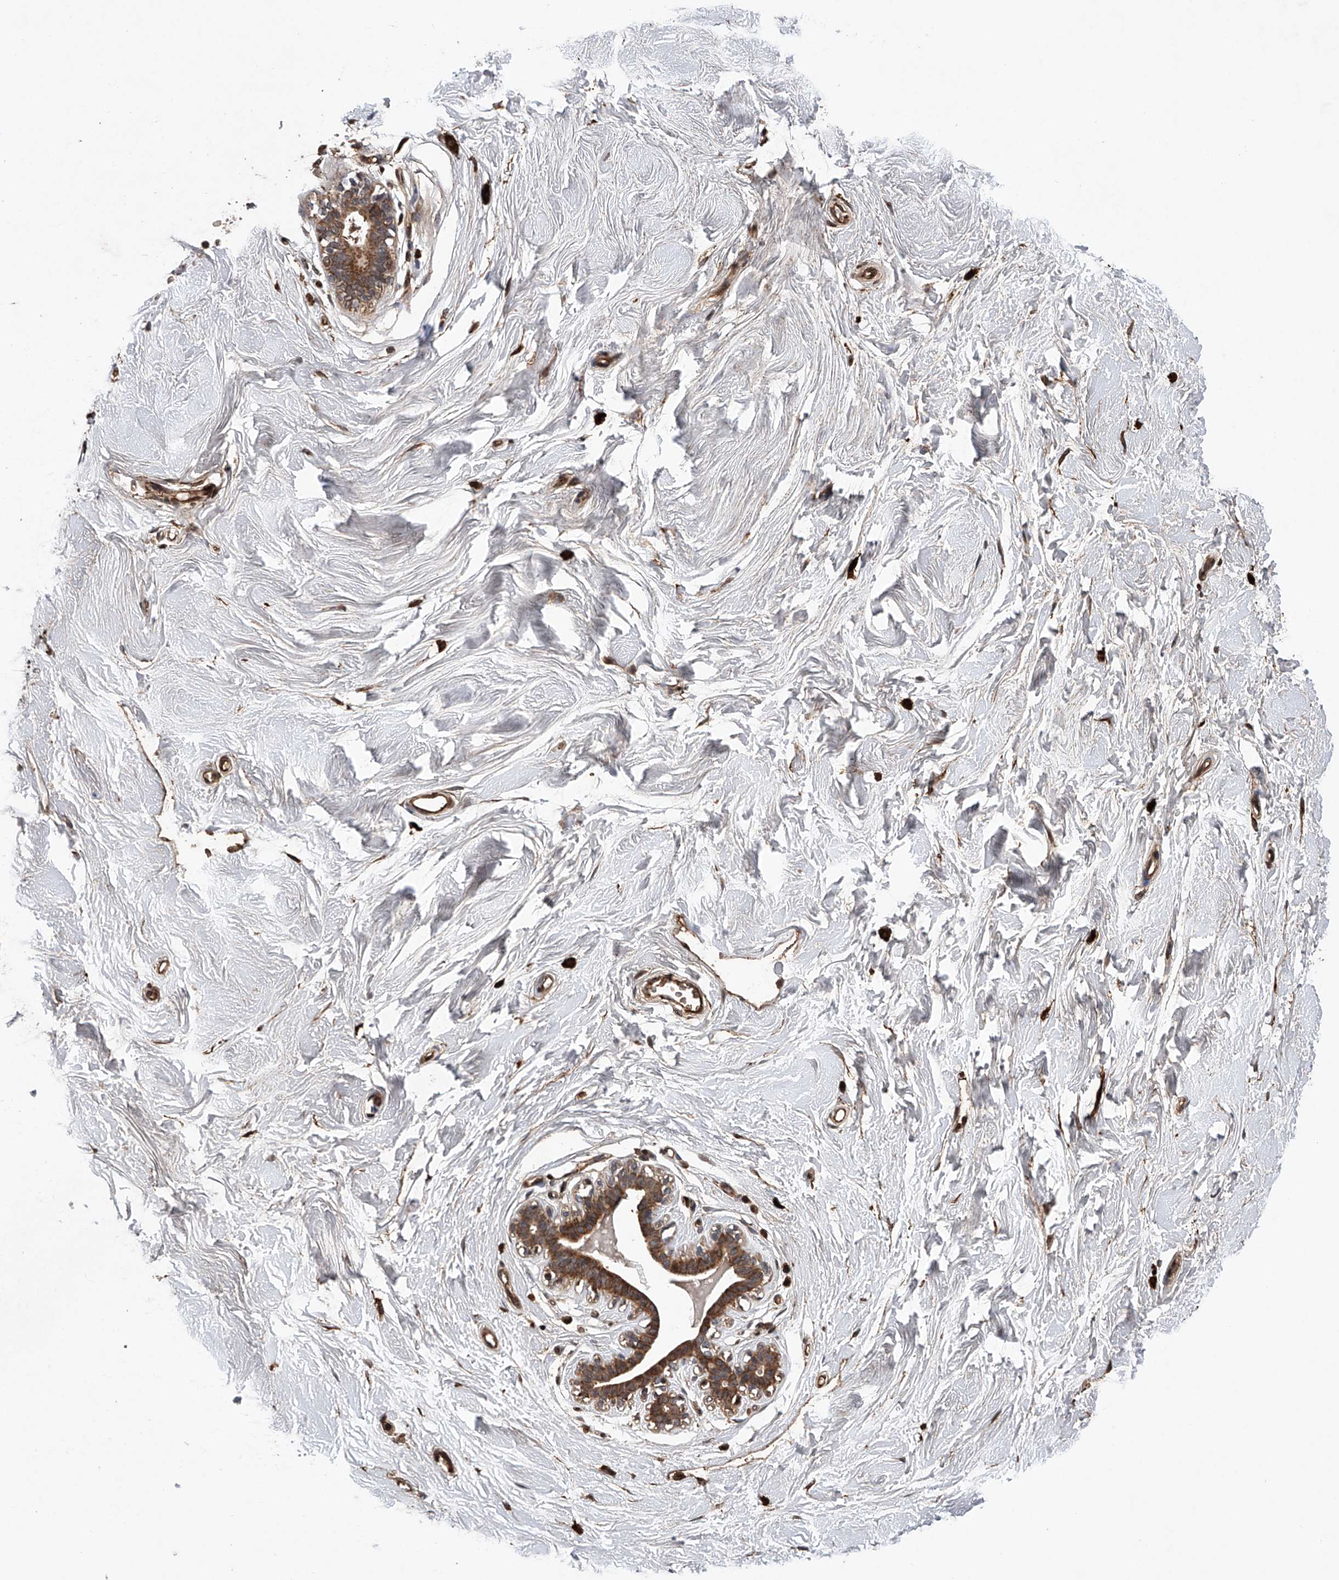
{"staining": {"intensity": "negative", "quantity": "none", "location": "none"}, "tissue": "breast", "cell_type": "Adipocytes", "image_type": "normal", "snomed": [{"axis": "morphology", "description": "Normal tissue, NOS"}, {"axis": "topography", "description": "Breast"}], "caption": "High magnification brightfield microscopy of unremarkable breast stained with DAB (3,3'-diaminobenzidine) (brown) and counterstained with hematoxylin (blue): adipocytes show no significant expression.", "gene": "MAP3K11", "patient": {"sex": "female", "age": 26}}